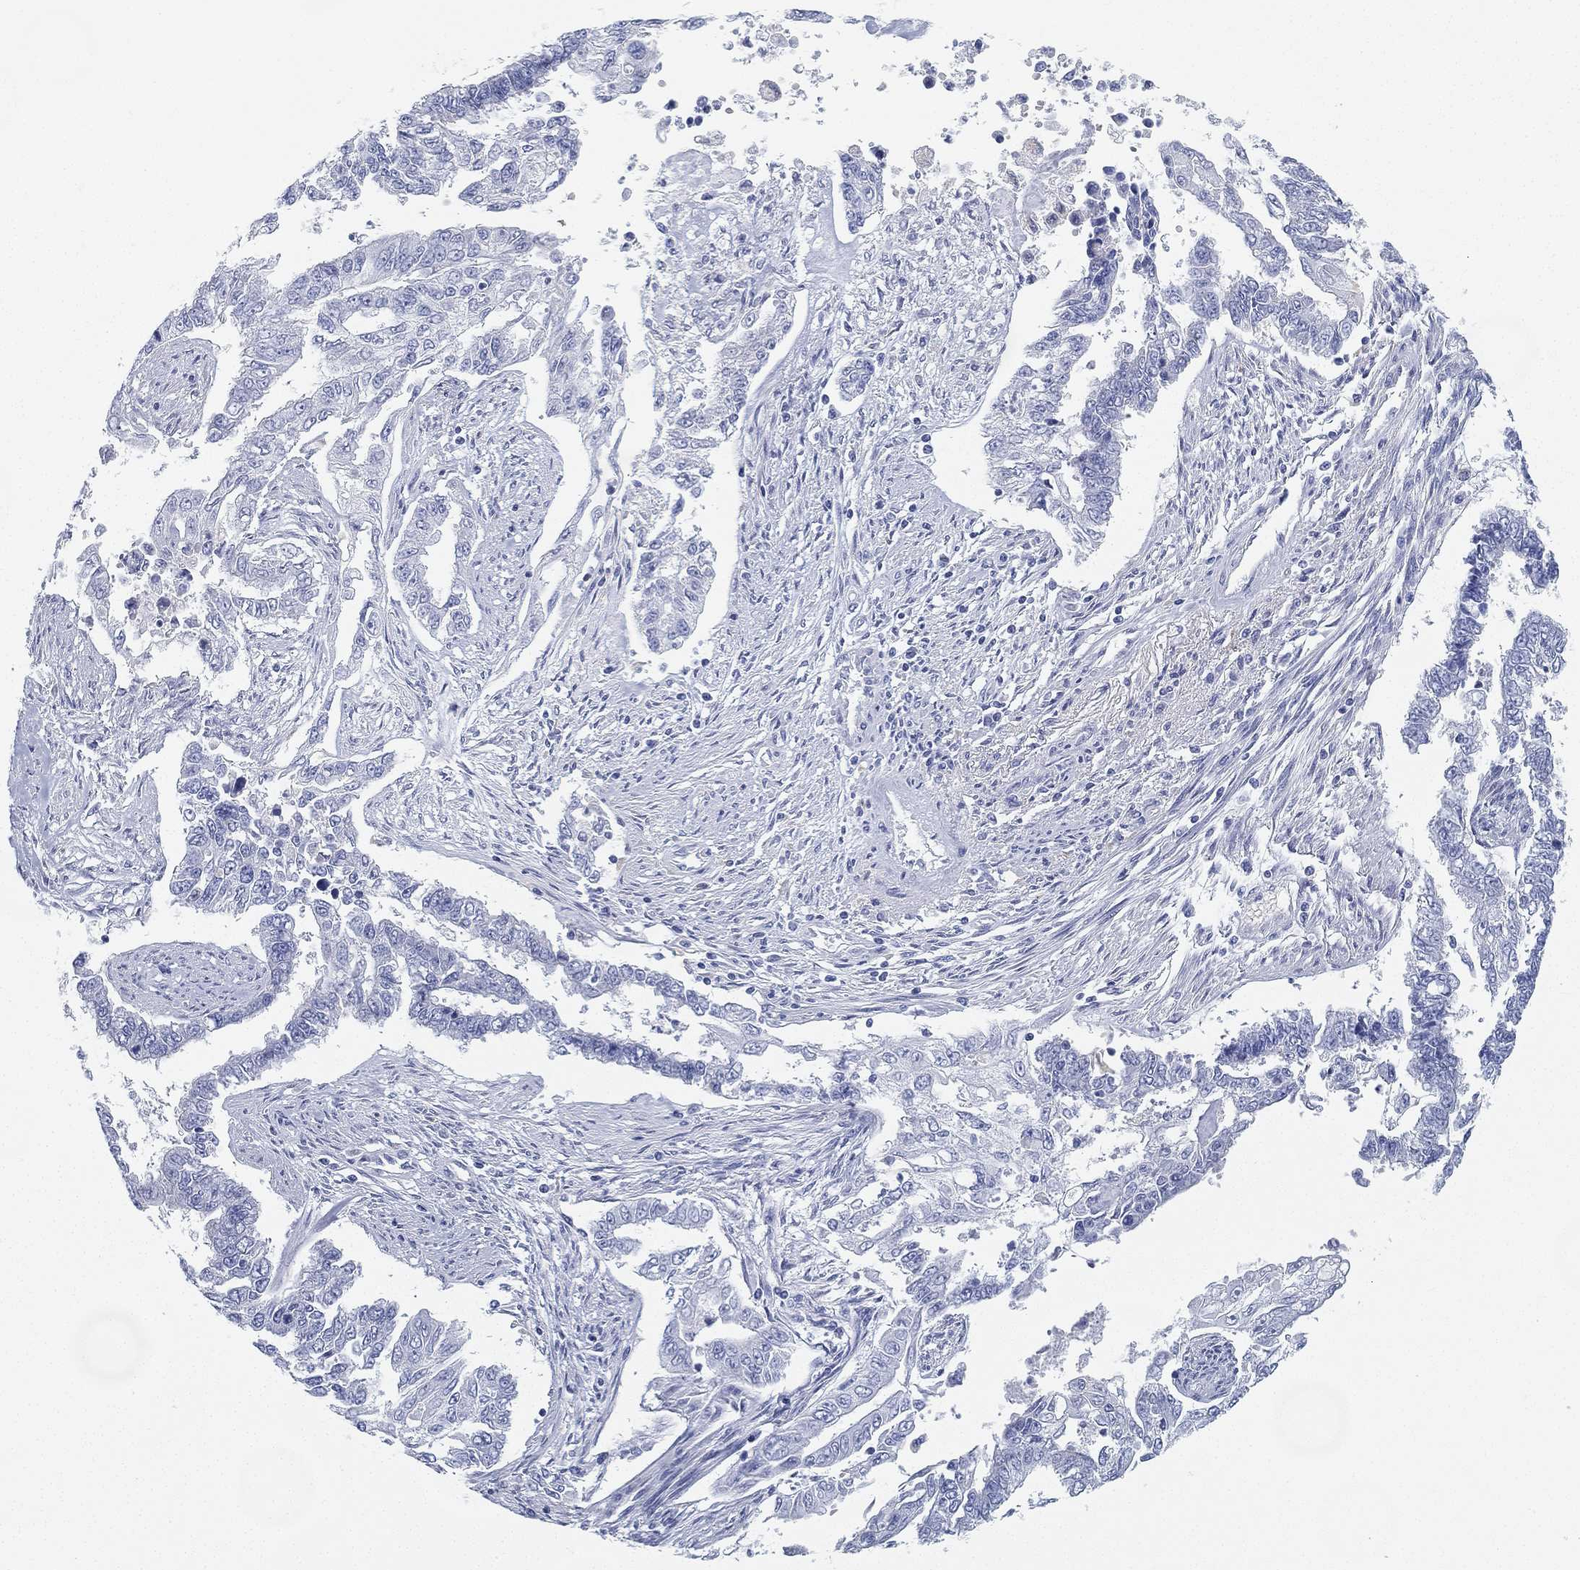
{"staining": {"intensity": "negative", "quantity": "none", "location": "none"}, "tissue": "endometrial cancer", "cell_type": "Tumor cells", "image_type": "cancer", "snomed": [{"axis": "morphology", "description": "Adenocarcinoma, NOS"}, {"axis": "topography", "description": "Uterus"}], "caption": "DAB (3,3'-diaminobenzidine) immunohistochemical staining of endometrial adenocarcinoma reveals no significant positivity in tumor cells.", "gene": "GPR61", "patient": {"sex": "female", "age": 59}}